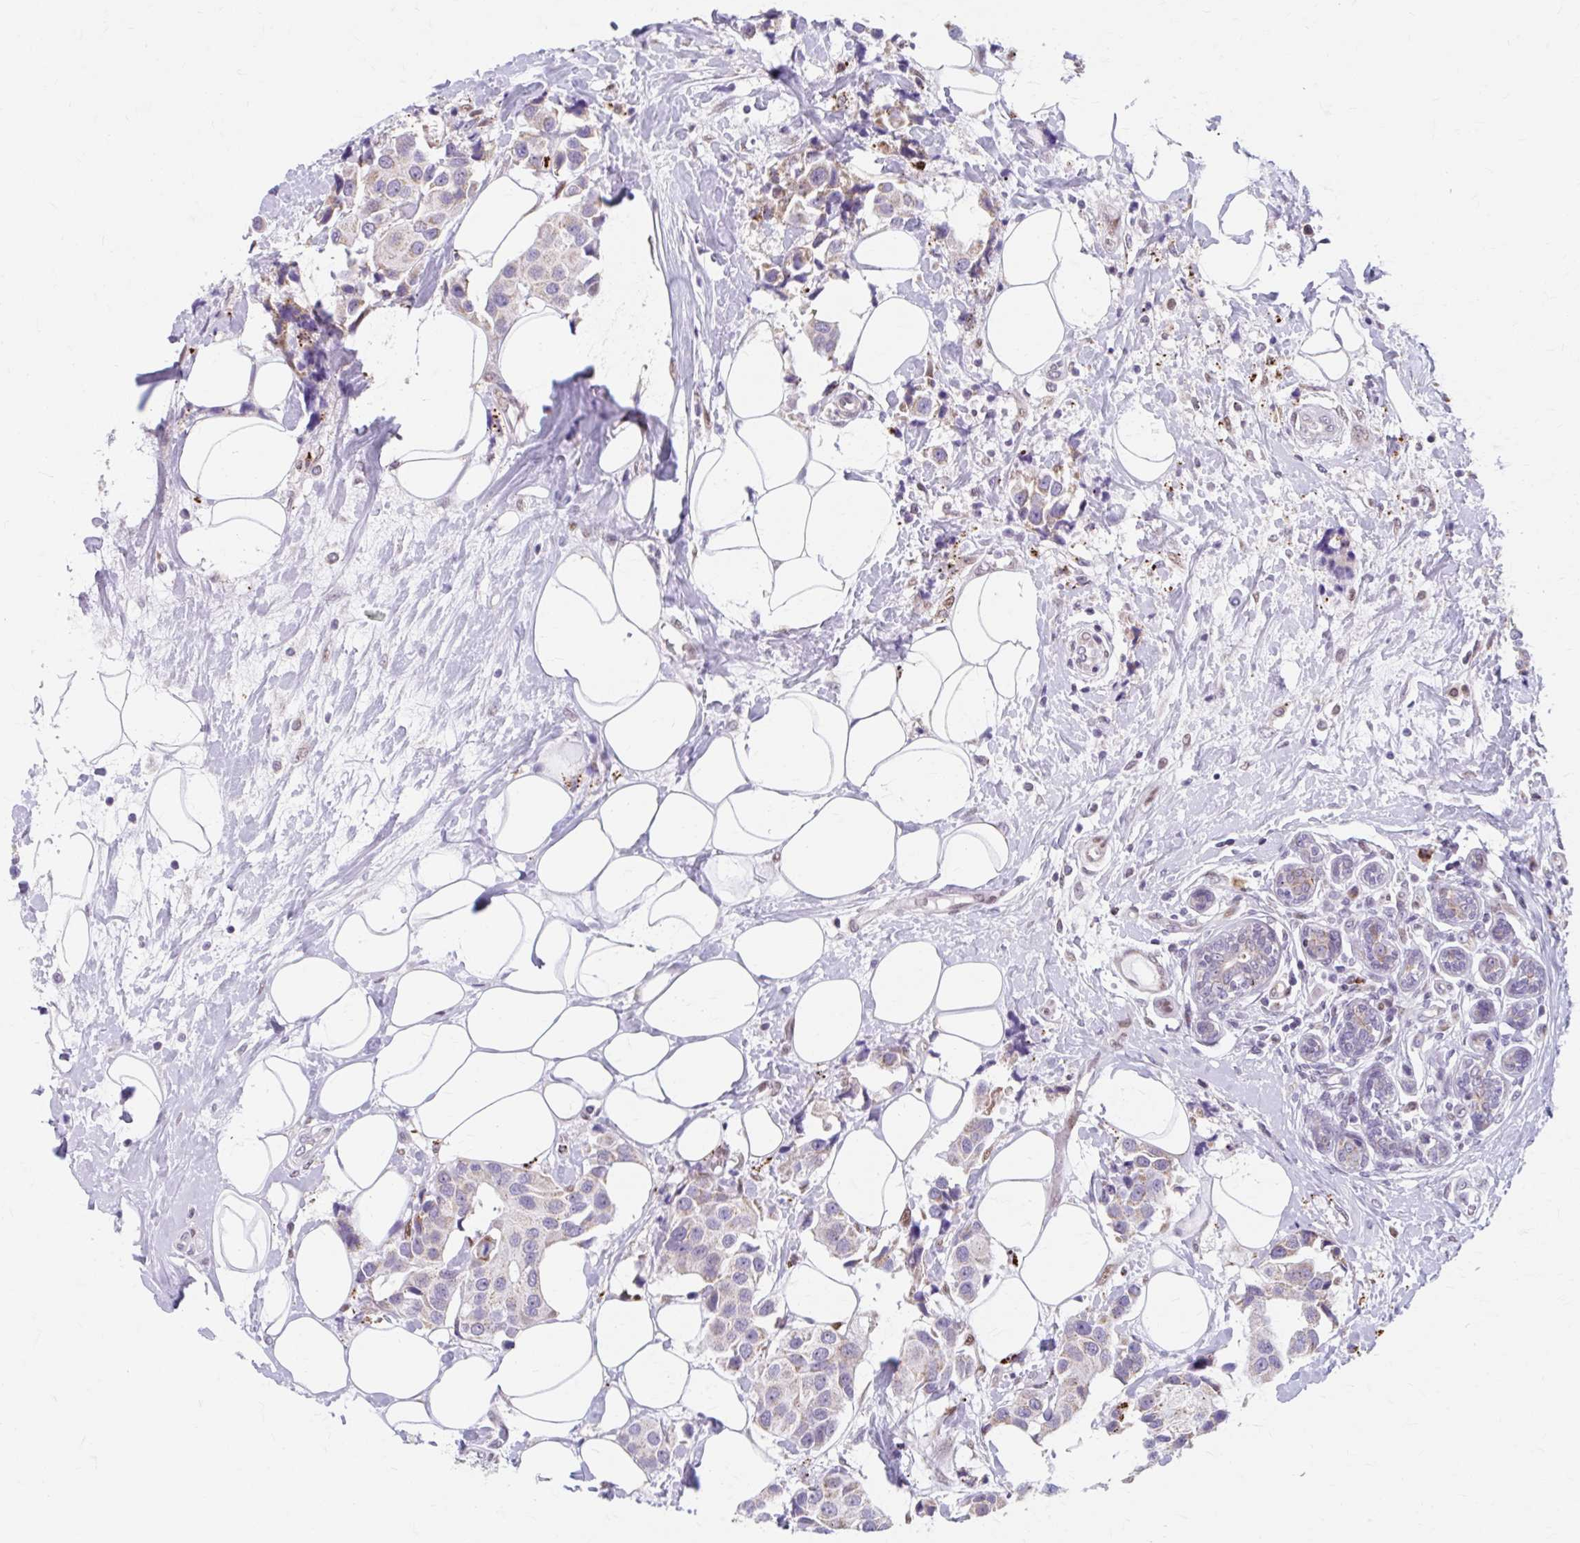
{"staining": {"intensity": "weak", "quantity": "25%-75%", "location": "cytoplasmic/membranous"}, "tissue": "breast cancer", "cell_type": "Tumor cells", "image_type": "cancer", "snomed": [{"axis": "morphology", "description": "Normal tissue, NOS"}, {"axis": "morphology", "description": "Duct carcinoma"}, {"axis": "topography", "description": "Breast"}], "caption": "The image displays immunohistochemical staining of breast invasive ductal carcinoma. There is weak cytoplasmic/membranous positivity is present in approximately 25%-75% of tumor cells. Nuclei are stained in blue.", "gene": "BEAN1", "patient": {"sex": "female", "age": 39}}